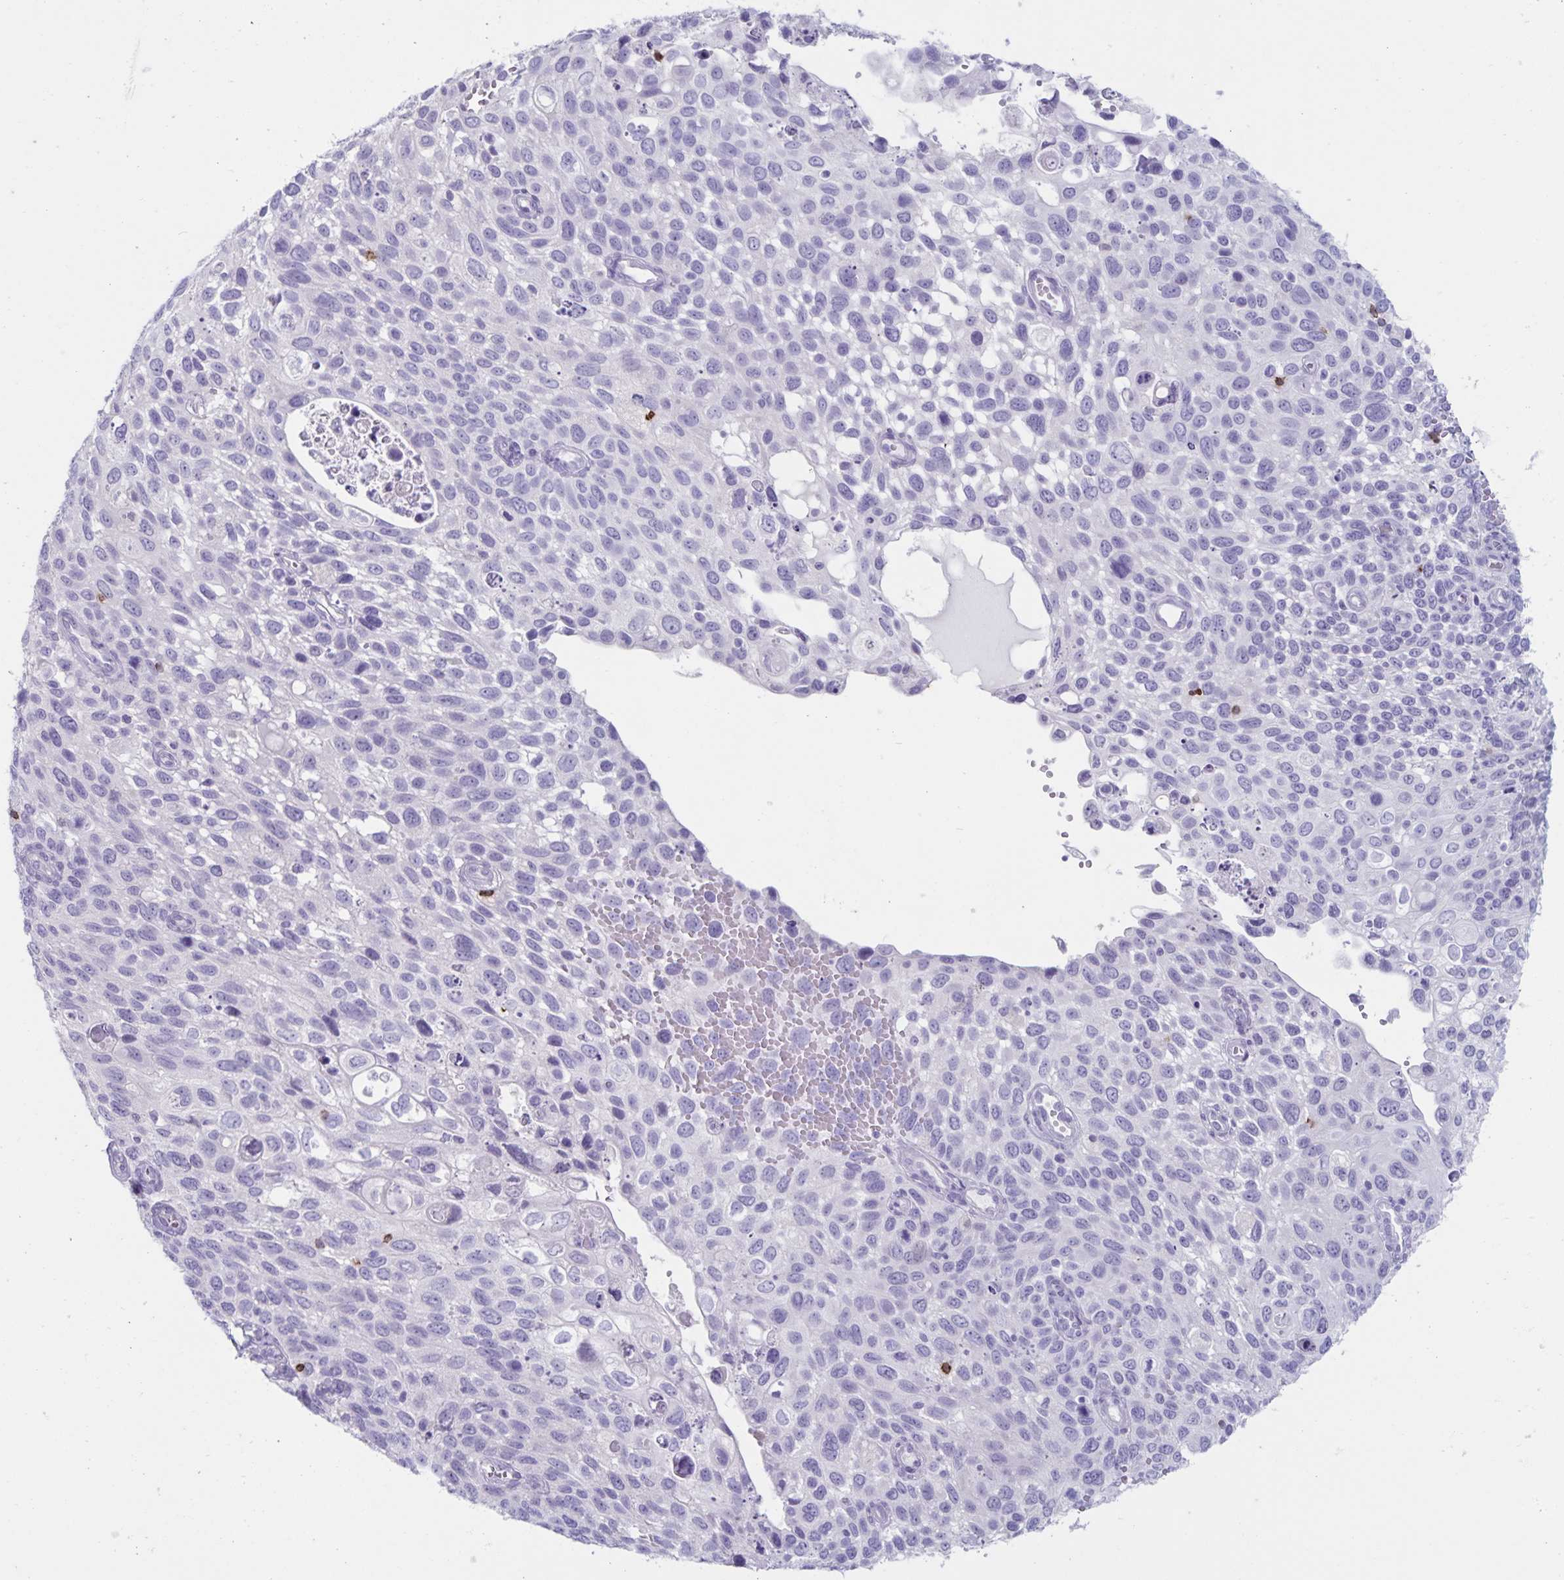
{"staining": {"intensity": "negative", "quantity": "none", "location": "none"}, "tissue": "cervical cancer", "cell_type": "Tumor cells", "image_type": "cancer", "snomed": [{"axis": "morphology", "description": "Squamous cell carcinoma, NOS"}, {"axis": "topography", "description": "Cervix"}], "caption": "Immunohistochemistry micrograph of neoplastic tissue: cervical cancer (squamous cell carcinoma) stained with DAB (3,3'-diaminobenzidine) demonstrates no significant protein staining in tumor cells.", "gene": "GNLY", "patient": {"sex": "female", "age": 70}}